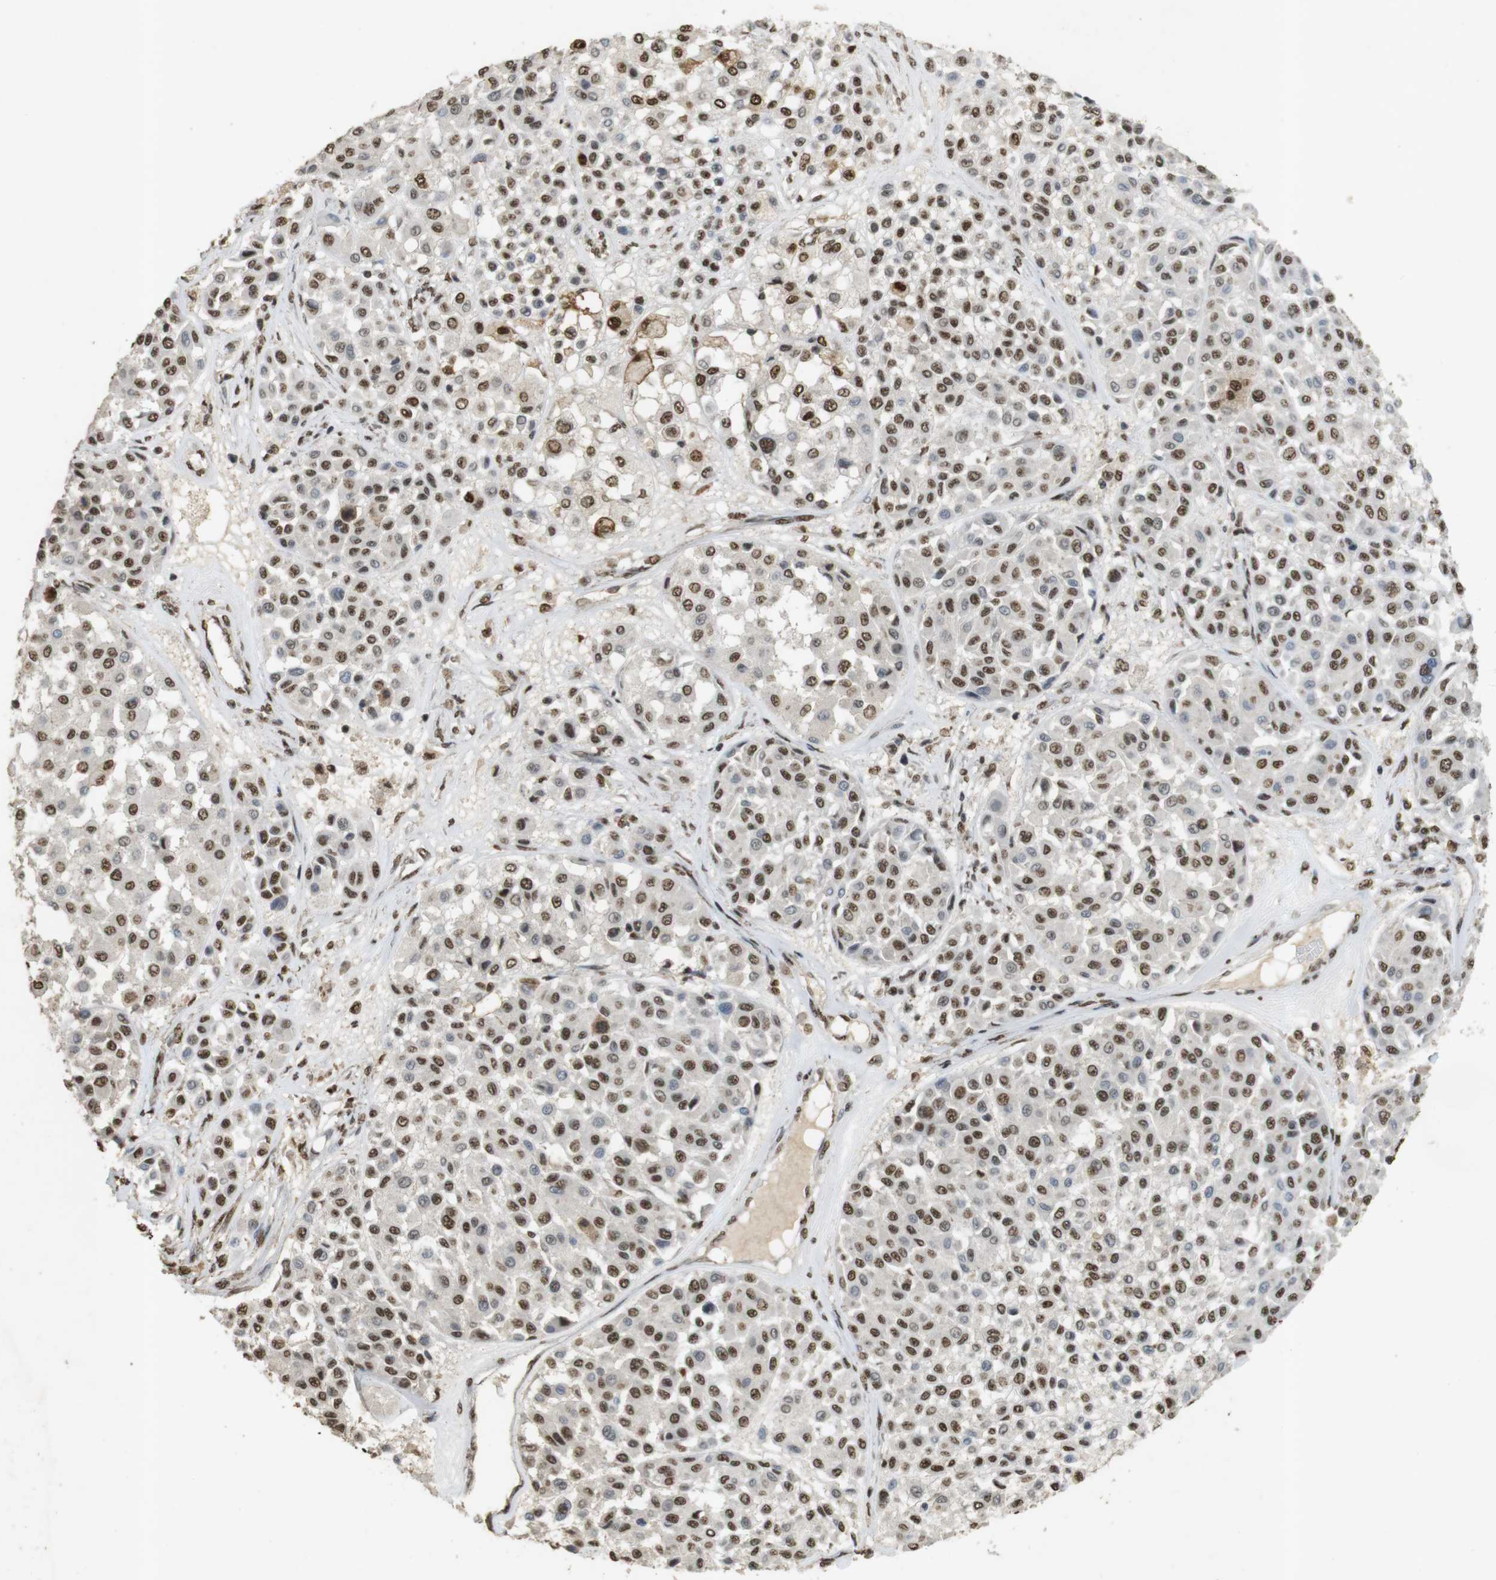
{"staining": {"intensity": "moderate", "quantity": ">75%", "location": "nuclear"}, "tissue": "melanoma", "cell_type": "Tumor cells", "image_type": "cancer", "snomed": [{"axis": "morphology", "description": "Malignant melanoma, Metastatic site"}, {"axis": "topography", "description": "Soft tissue"}], "caption": "IHC of human malignant melanoma (metastatic site) reveals medium levels of moderate nuclear staining in about >75% of tumor cells.", "gene": "GATA4", "patient": {"sex": "male", "age": 41}}